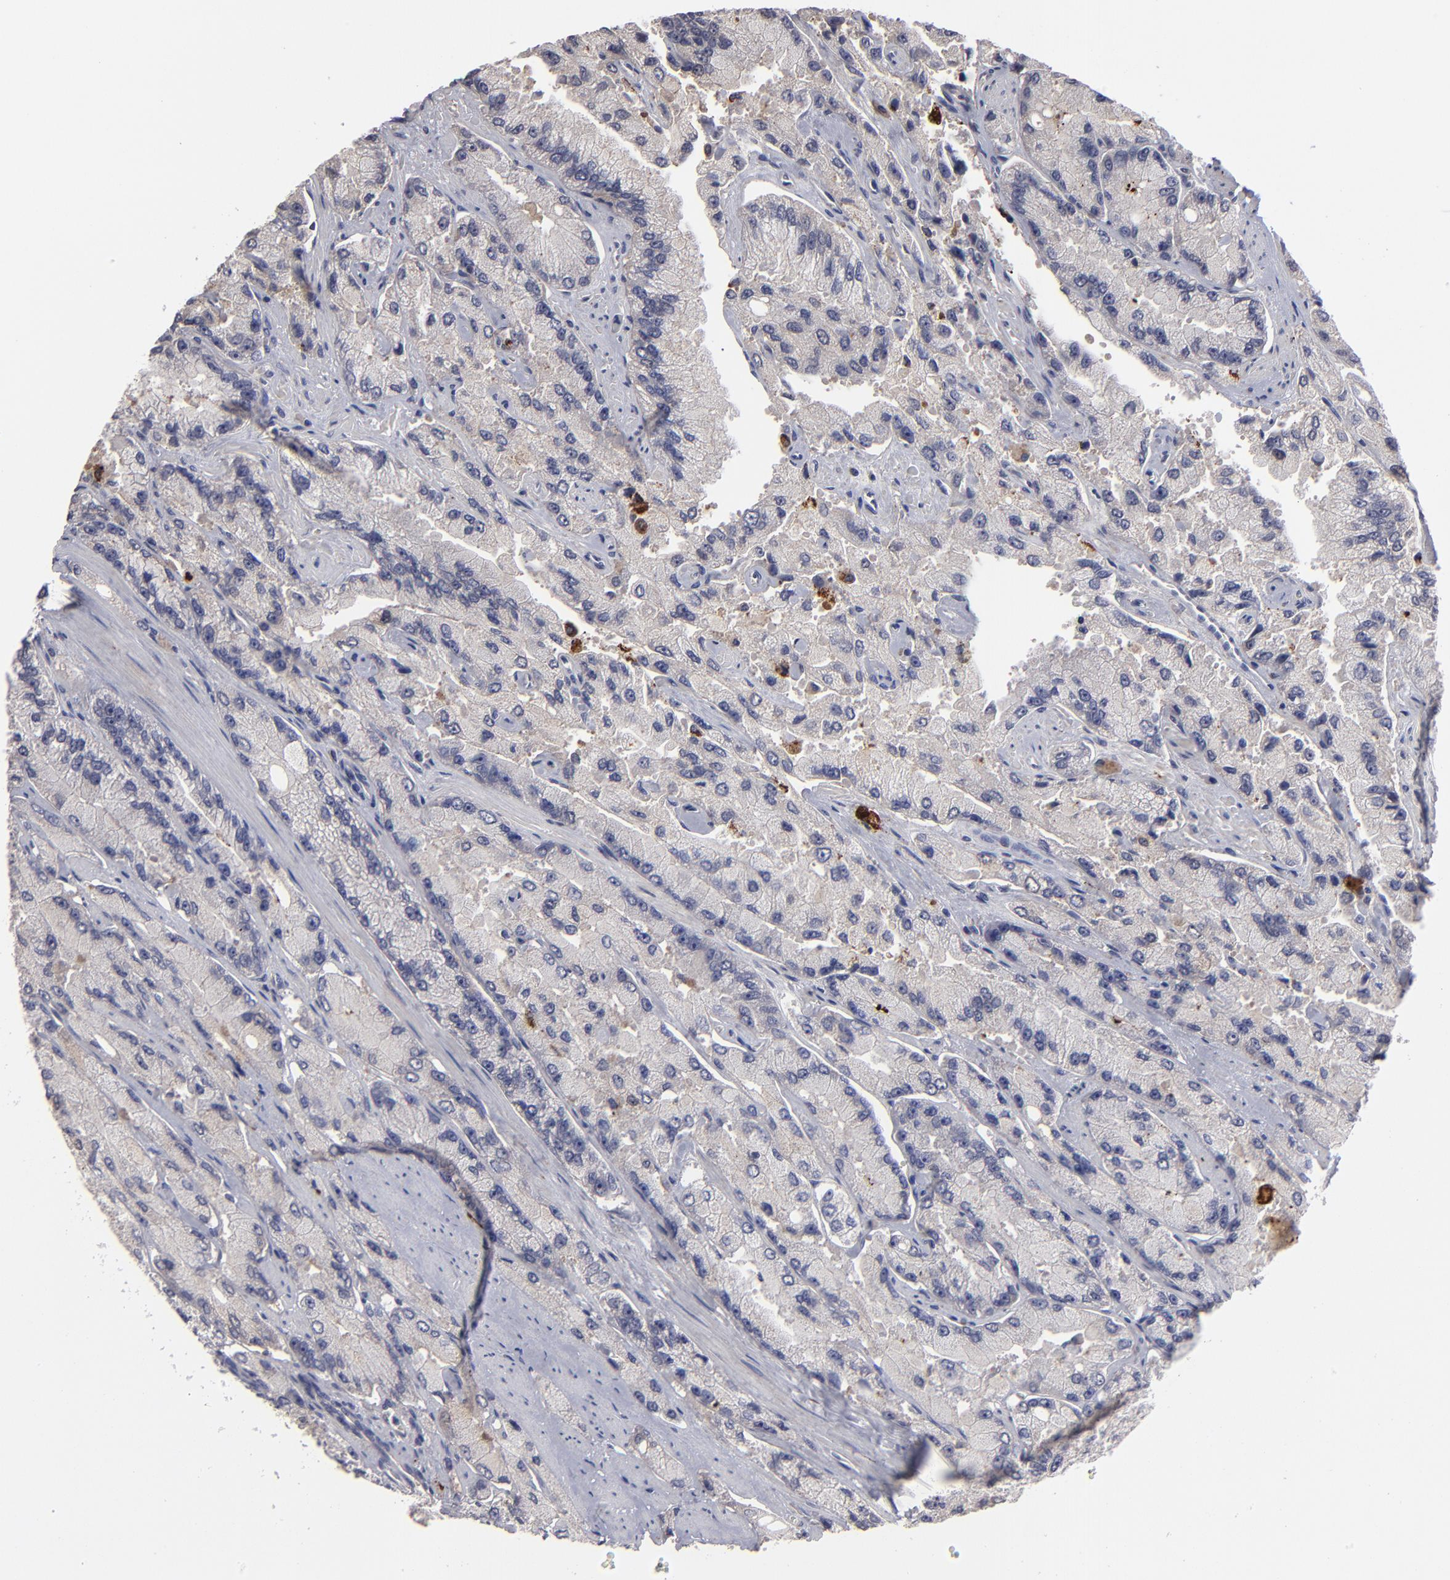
{"staining": {"intensity": "negative", "quantity": "none", "location": "none"}, "tissue": "prostate cancer", "cell_type": "Tumor cells", "image_type": "cancer", "snomed": [{"axis": "morphology", "description": "Adenocarcinoma, High grade"}, {"axis": "topography", "description": "Prostate"}], "caption": "Prostate high-grade adenocarcinoma was stained to show a protein in brown. There is no significant expression in tumor cells.", "gene": "GPM6B", "patient": {"sex": "male", "age": 58}}